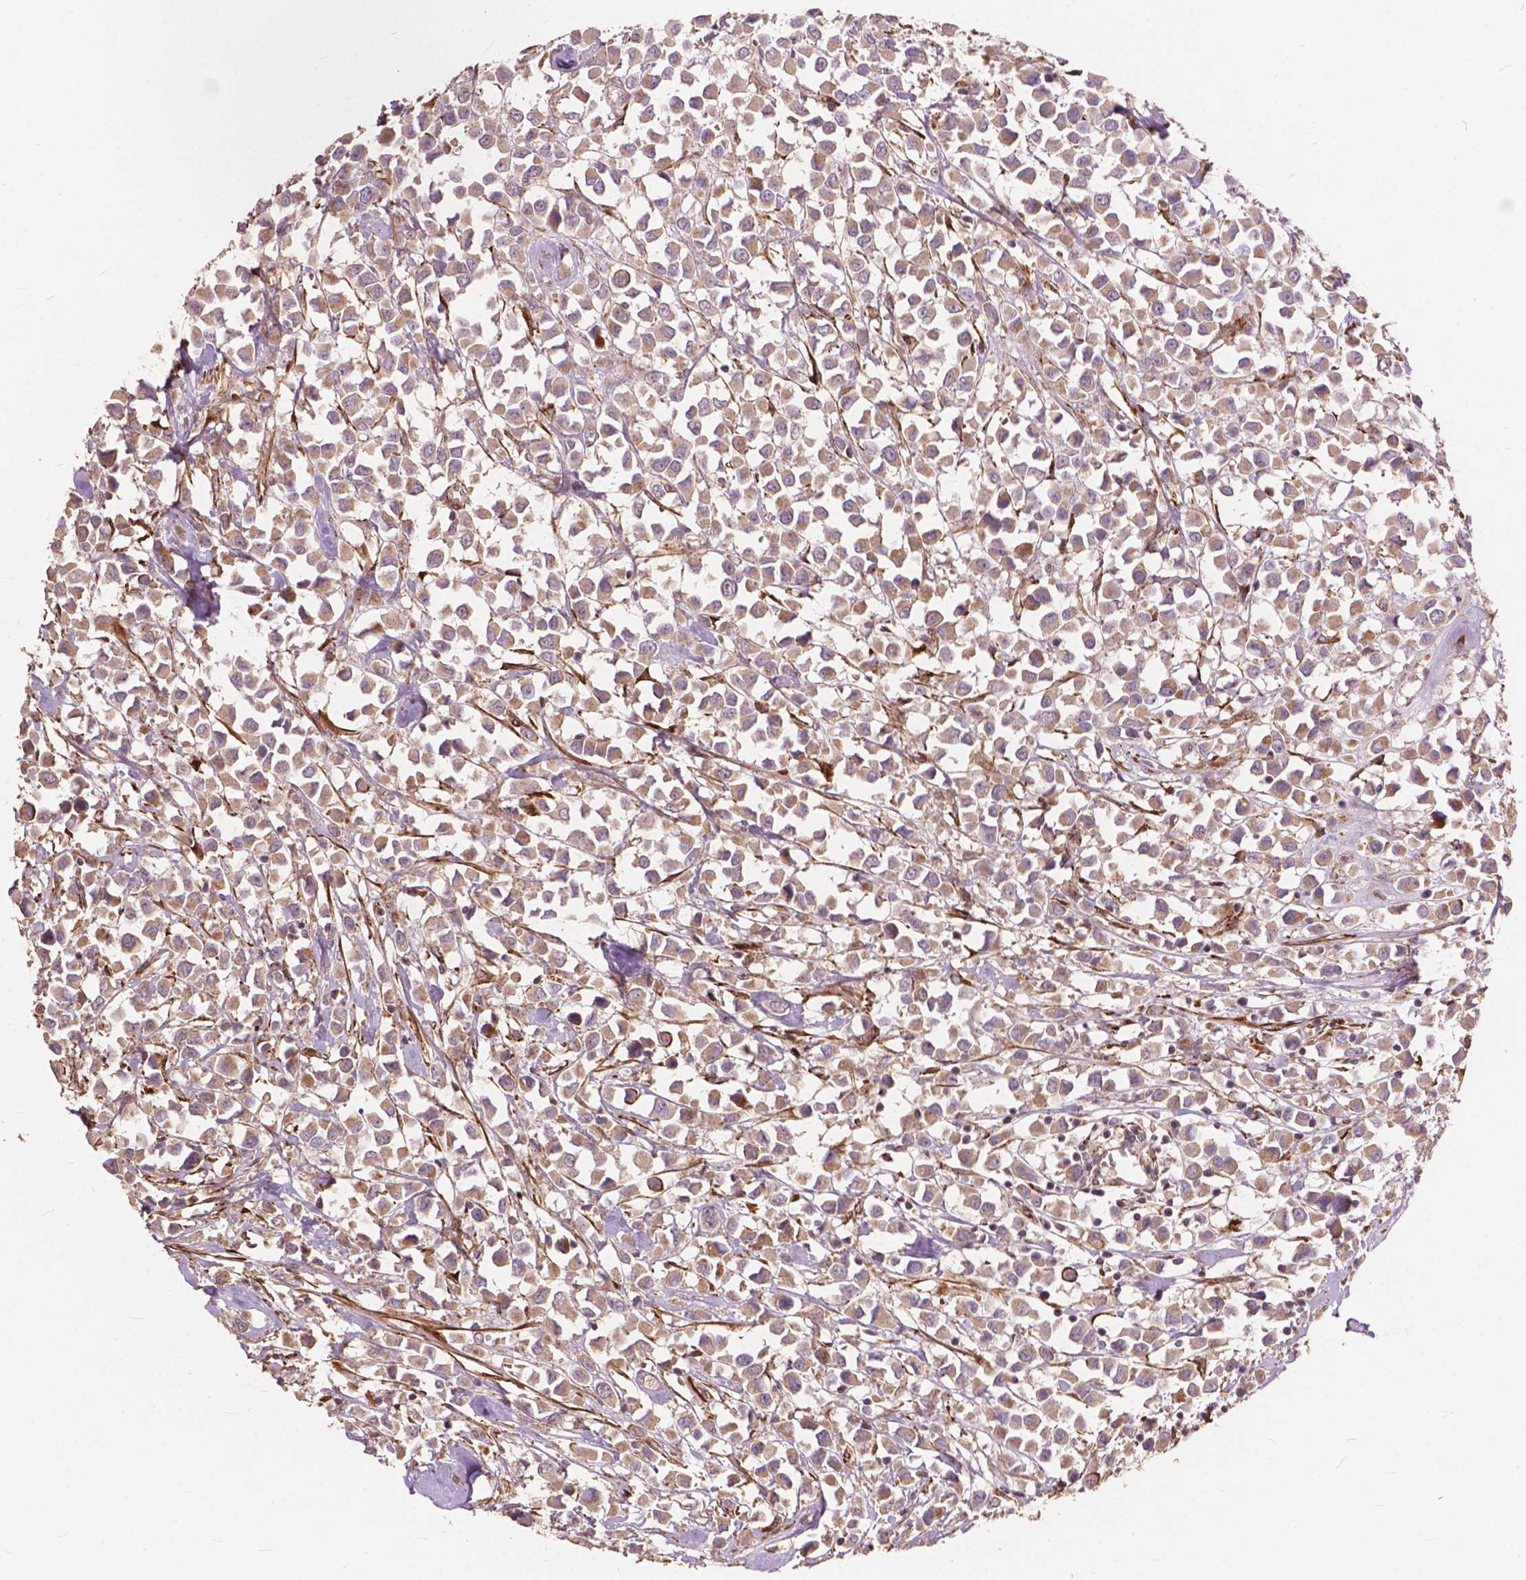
{"staining": {"intensity": "weak", "quantity": ">75%", "location": "cytoplasmic/membranous"}, "tissue": "breast cancer", "cell_type": "Tumor cells", "image_type": "cancer", "snomed": [{"axis": "morphology", "description": "Duct carcinoma"}, {"axis": "topography", "description": "Breast"}], "caption": "Tumor cells exhibit weak cytoplasmic/membranous expression in approximately >75% of cells in breast cancer.", "gene": "FNIP1", "patient": {"sex": "female", "age": 61}}